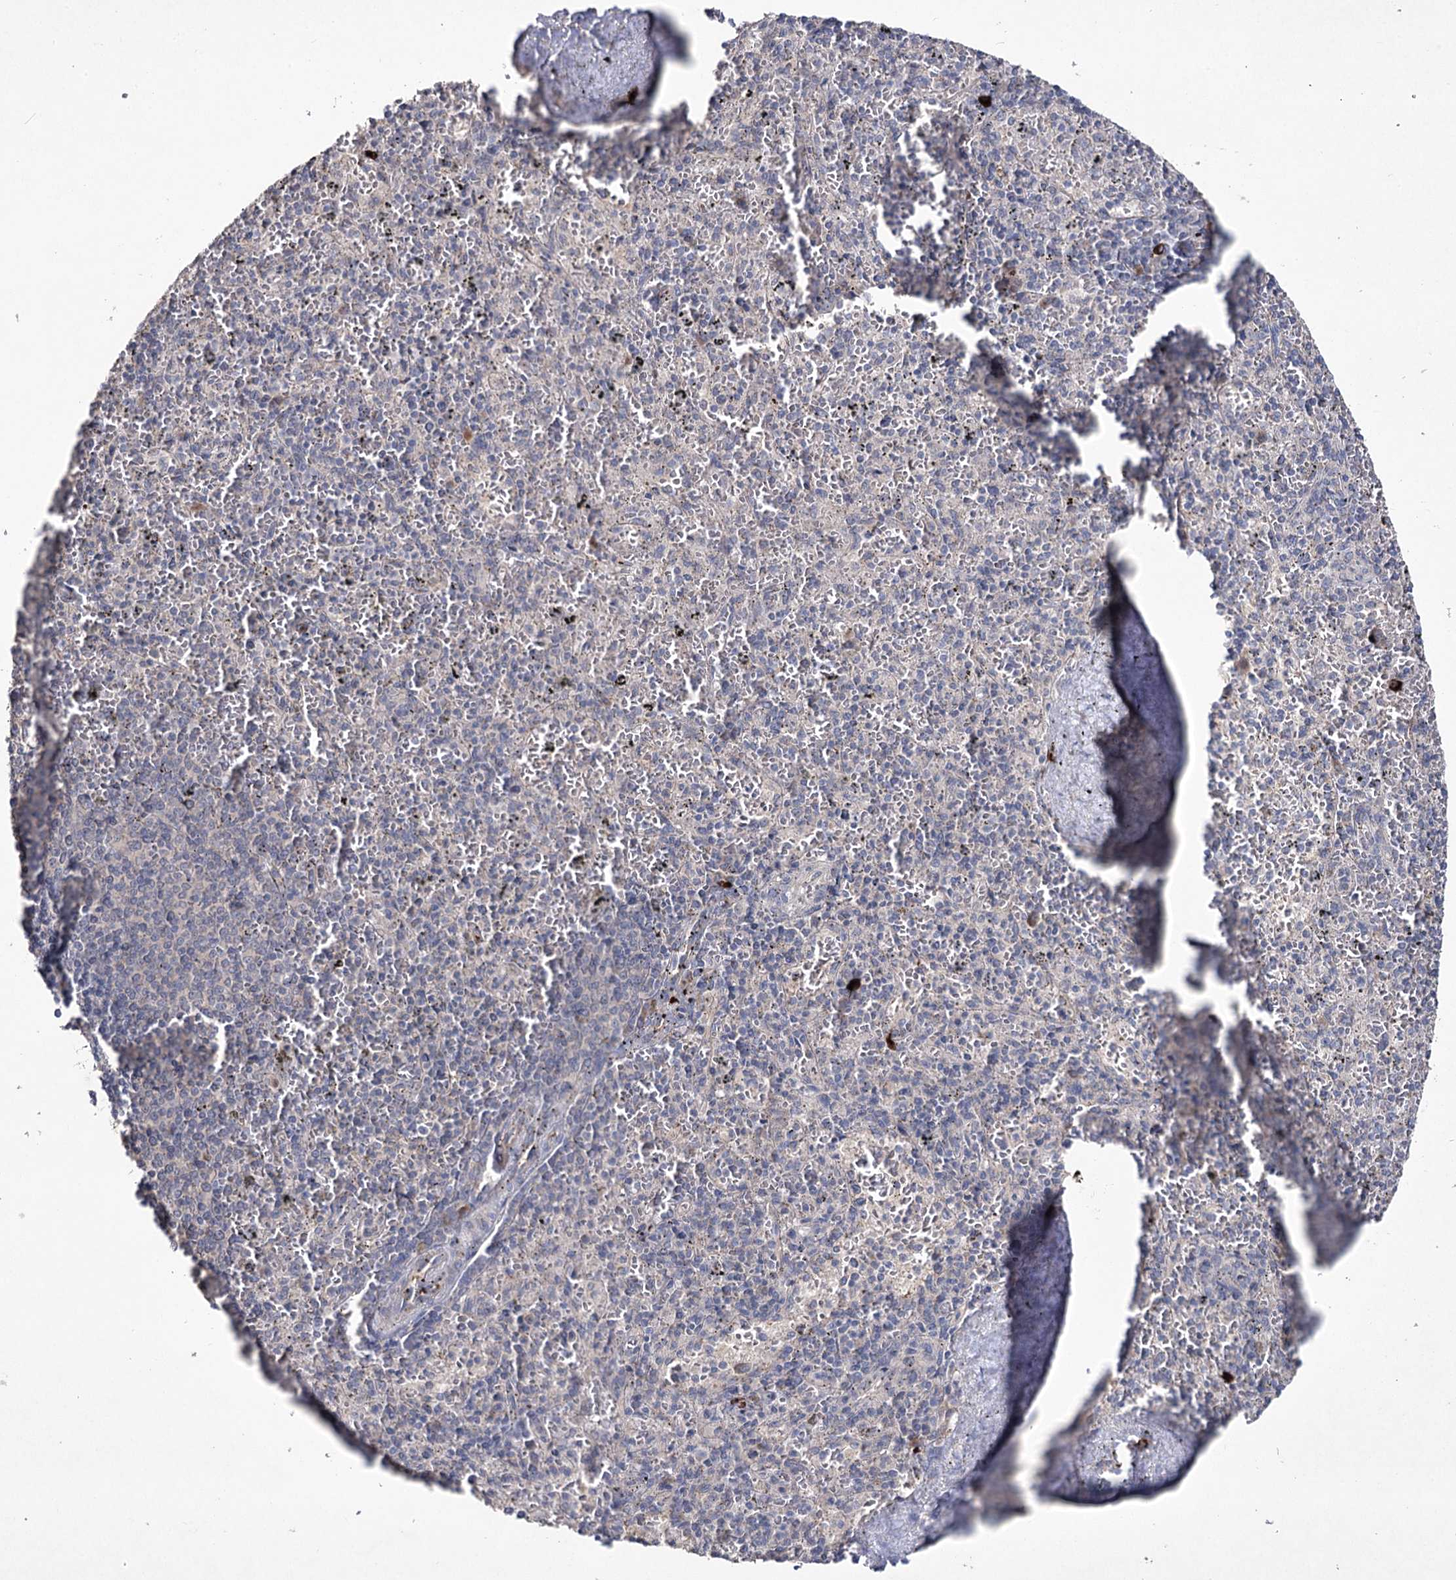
{"staining": {"intensity": "negative", "quantity": "none", "location": "none"}, "tissue": "spleen", "cell_type": "Cells in red pulp", "image_type": "normal", "snomed": [{"axis": "morphology", "description": "Normal tissue, NOS"}, {"axis": "topography", "description": "Spleen"}], "caption": "Immunohistochemistry of benign human spleen shows no staining in cells in red pulp.", "gene": "SEMA4G", "patient": {"sex": "male", "age": 82}}